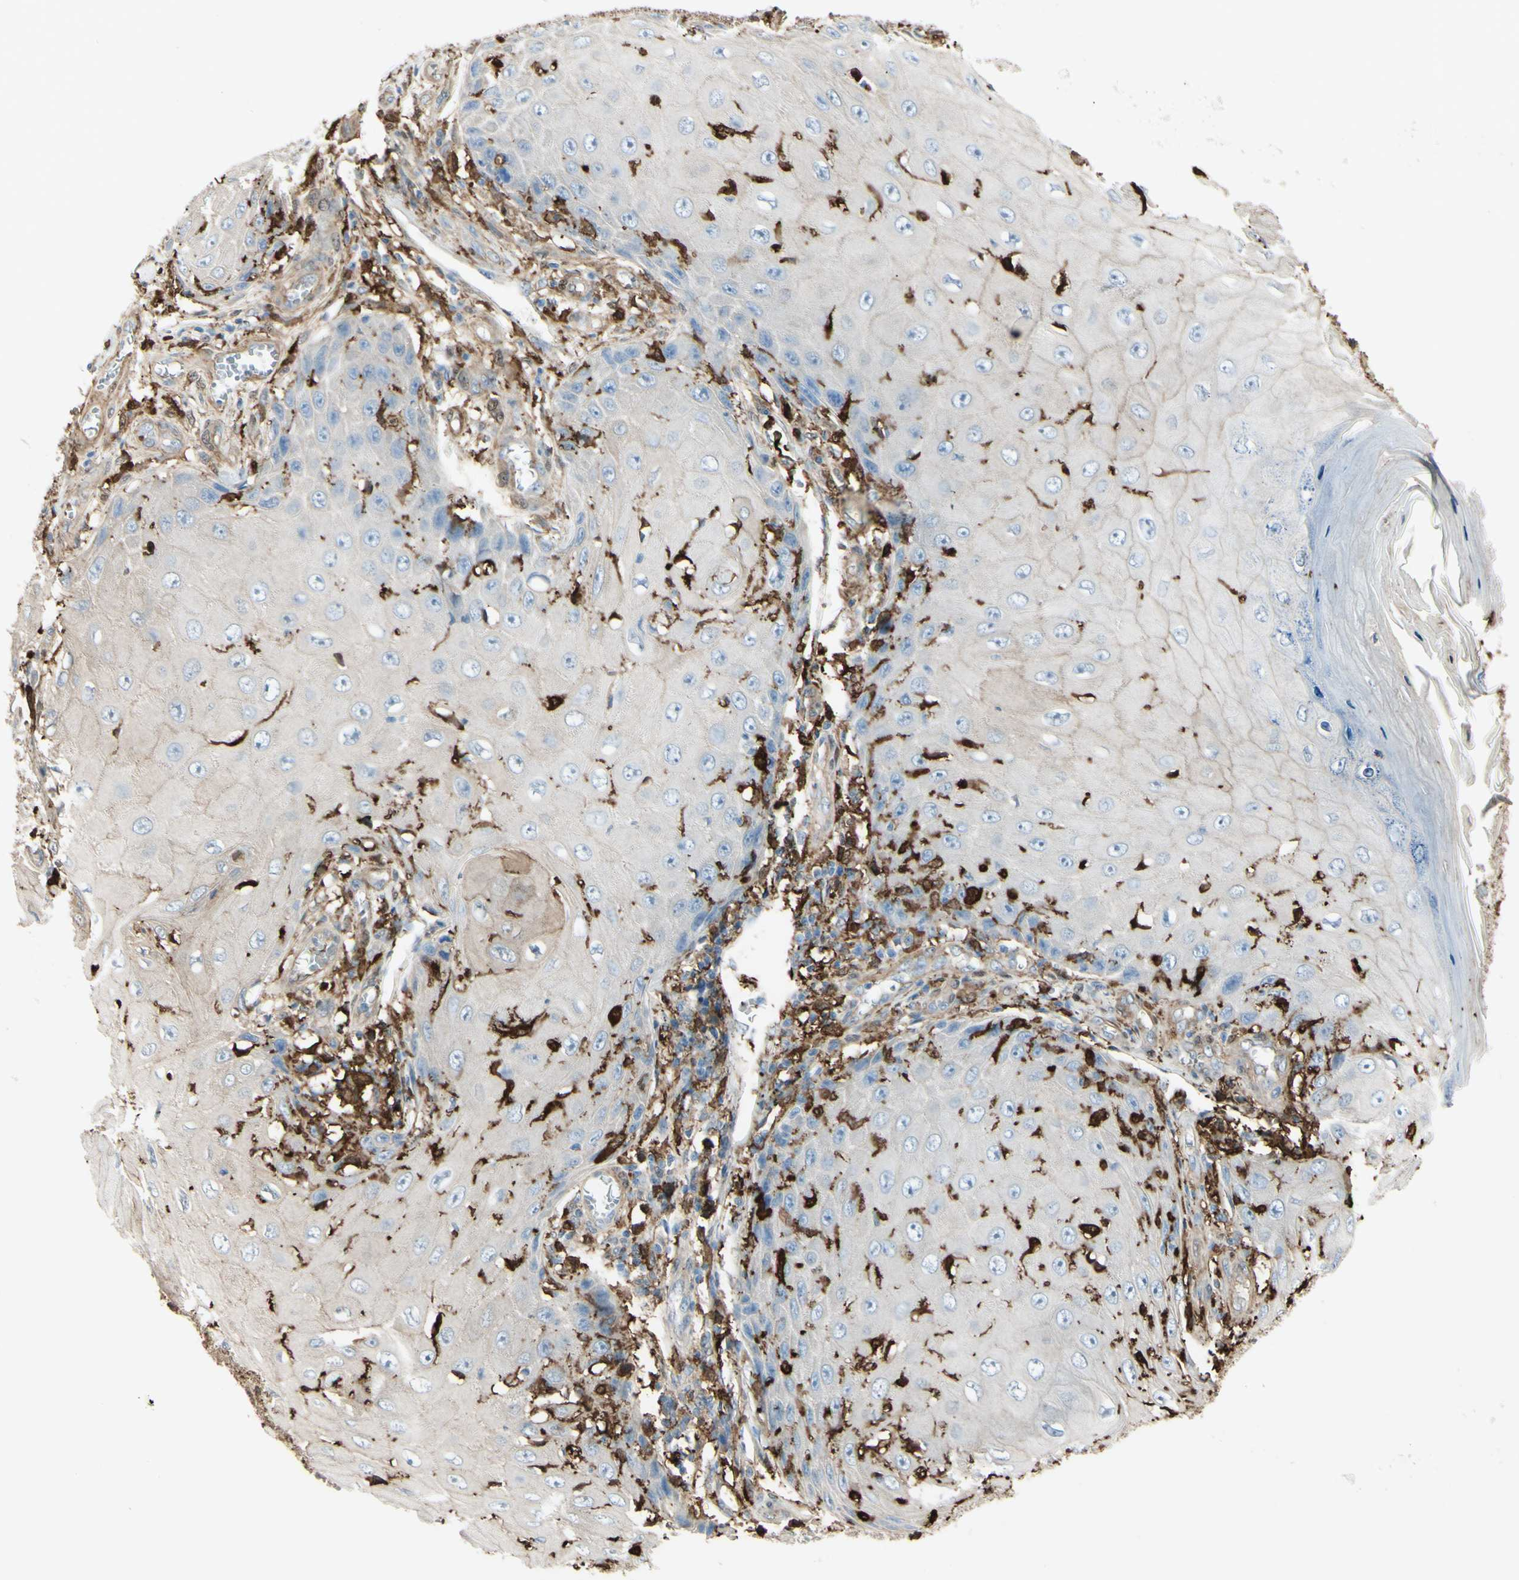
{"staining": {"intensity": "weak", "quantity": ">75%", "location": "cytoplasmic/membranous"}, "tissue": "skin cancer", "cell_type": "Tumor cells", "image_type": "cancer", "snomed": [{"axis": "morphology", "description": "Squamous cell carcinoma, NOS"}, {"axis": "topography", "description": "Skin"}], "caption": "Immunohistochemical staining of skin squamous cell carcinoma demonstrates weak cytoplasmic/membranous protein expression in approximately >75% of tumor cells.", "gene": "GSN", "patient": {"sex": "female", "age": 73}}